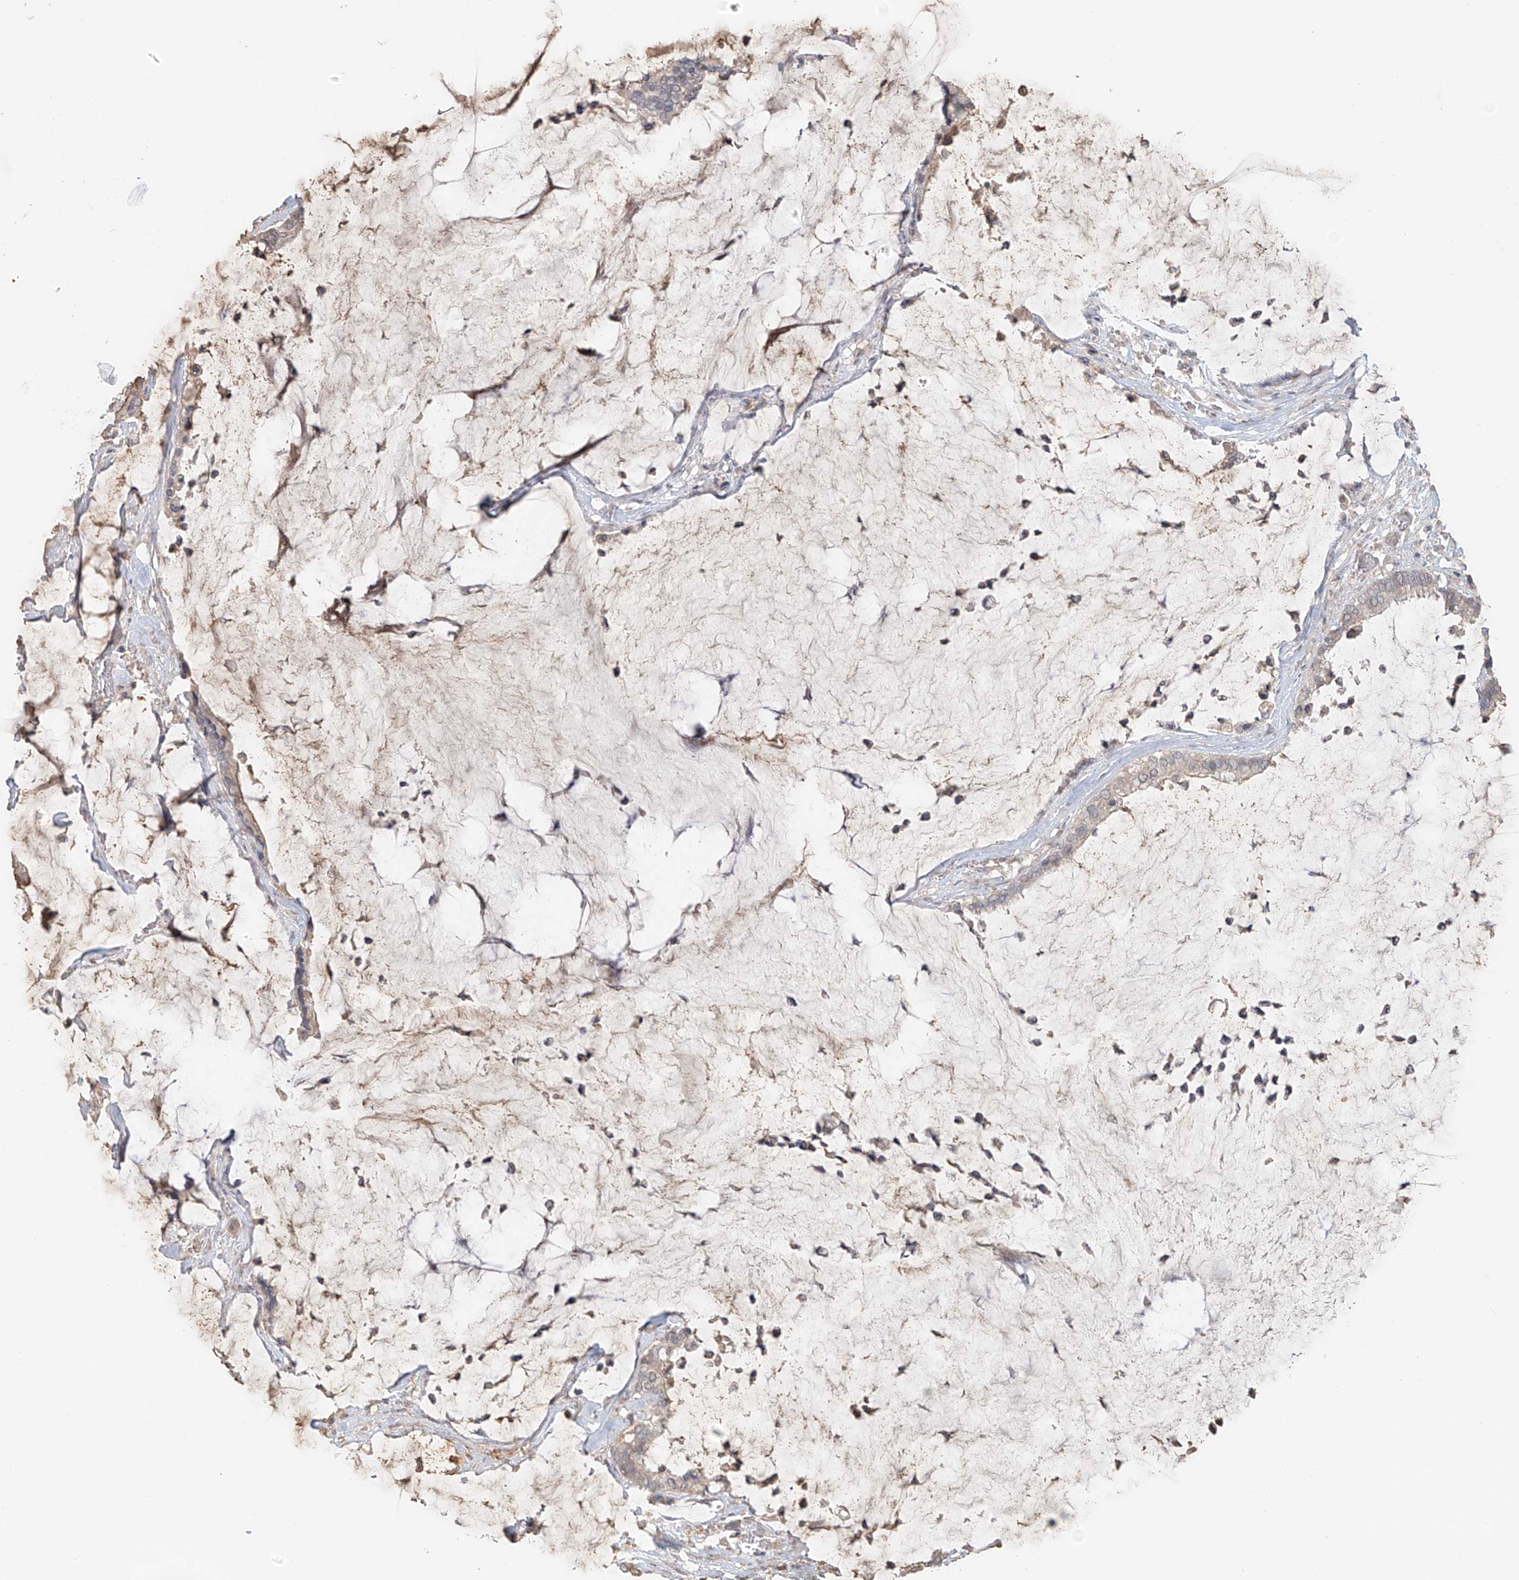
{"staining": {"intensity": "negative", "quantity": "none", "location": "none"}, "tissue": "pancreatic cancer", "cell_type": "Tumor cells", "image_type": "cancer", "snomed": [{"axis": "morphology", "description": "Adenocarcinoma, NOS"}, {"axis": "topography", "description": "Pancreas"}], "caption": "This histopathology image is of pancreatic cancer stained with IHC to label a protein in brown with the nuclei are counter-stained blue. There is no expression in tumor cells.", "gene": "NPHS1", "patient": {"sex": "male", "age": 41}}